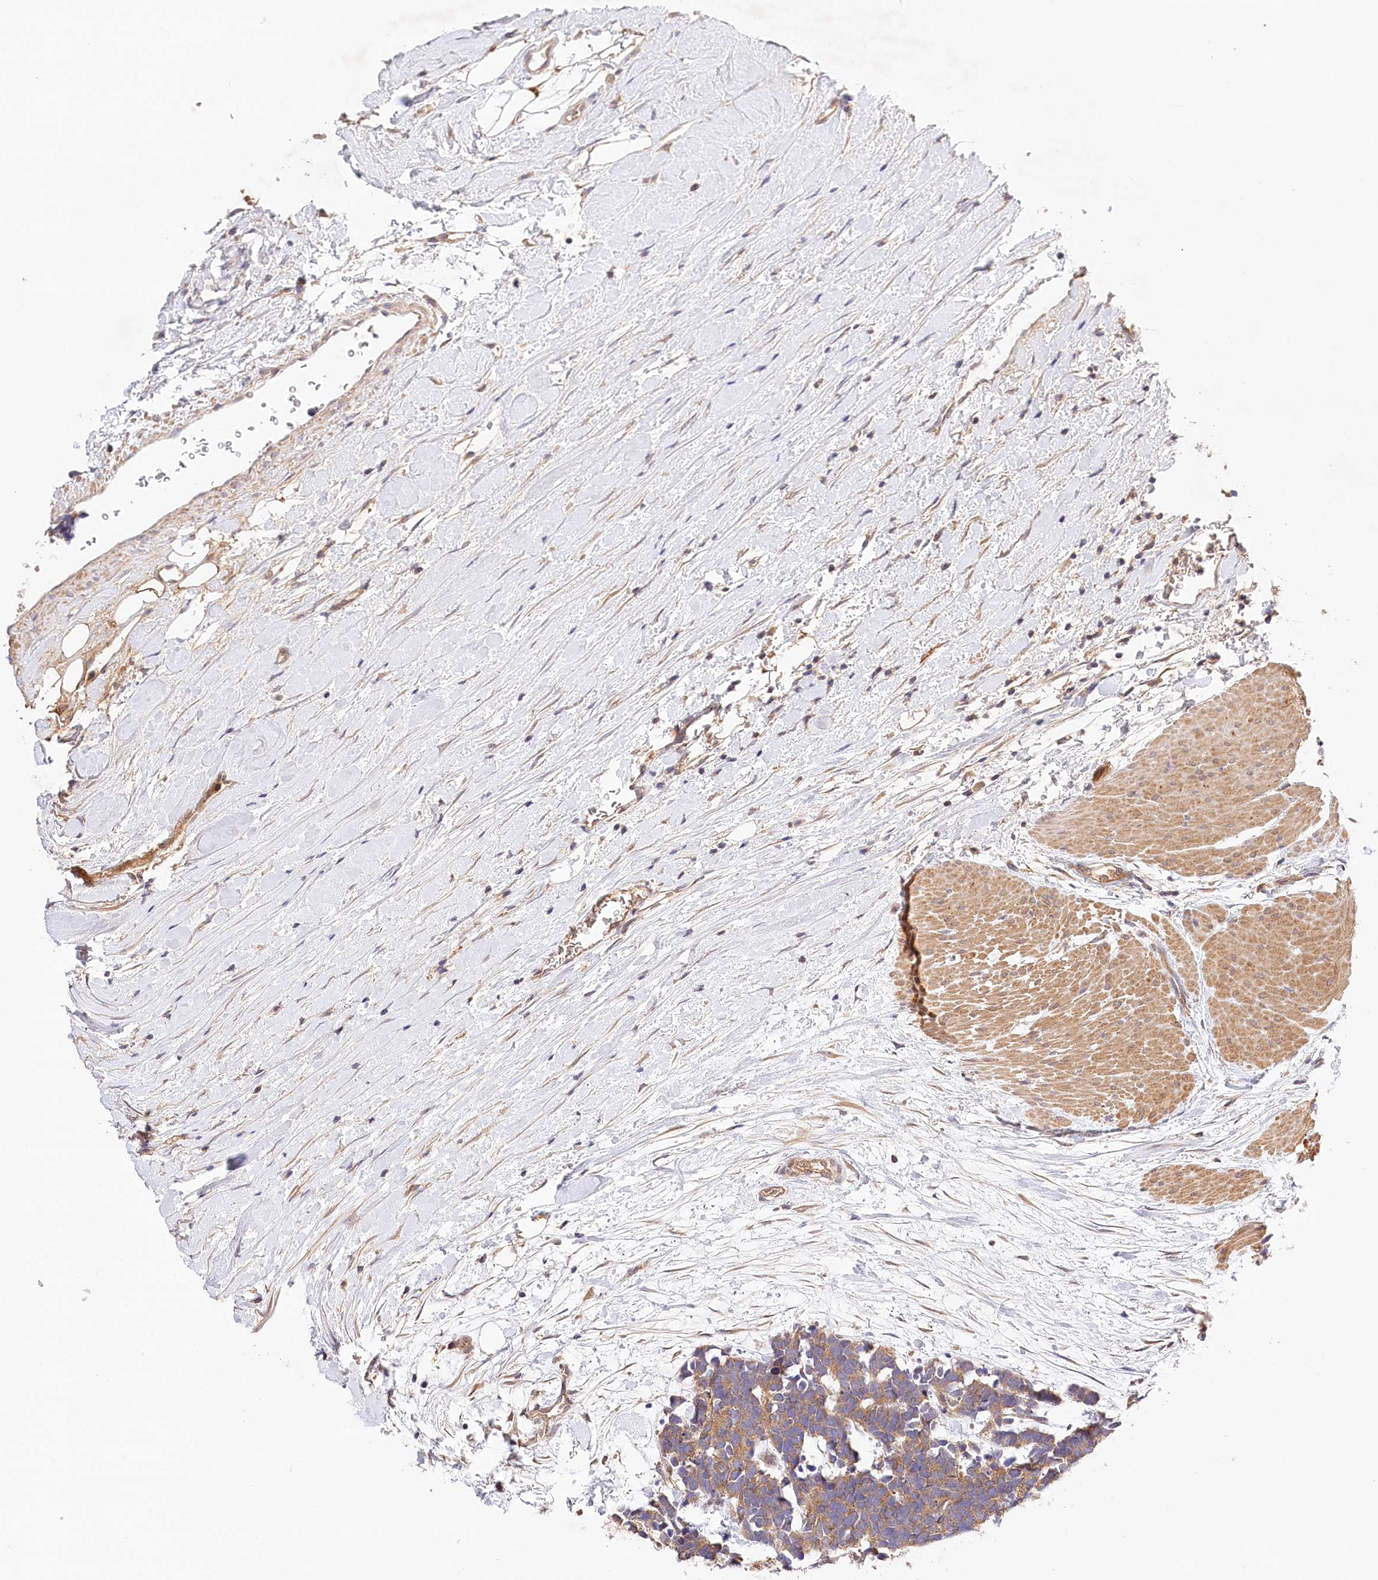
{"staining": {"intensity": "moderate", "quantity": ">75%", "location": "cytoplasmic/membranous"}, "tissue": "carcinoid", "cell_type": "Tumor cells", "image_type": "cancer", "snomed": [{"axis": "morphology", "description": "Carcinoma, NOS"}, {"axis": "morphology", "description": "Carcinoid, malignant, NOS"}, {"axis": "topography", "description": "Urinary bladder"}], "caption": "Protein expression analysis of carcinoid (malignant) displays moderate cytoplasmic/membranous expression in approximately >75% of tumor cells.", "gene": "LSS", "patient": {"sex": "male", "age": 57}}